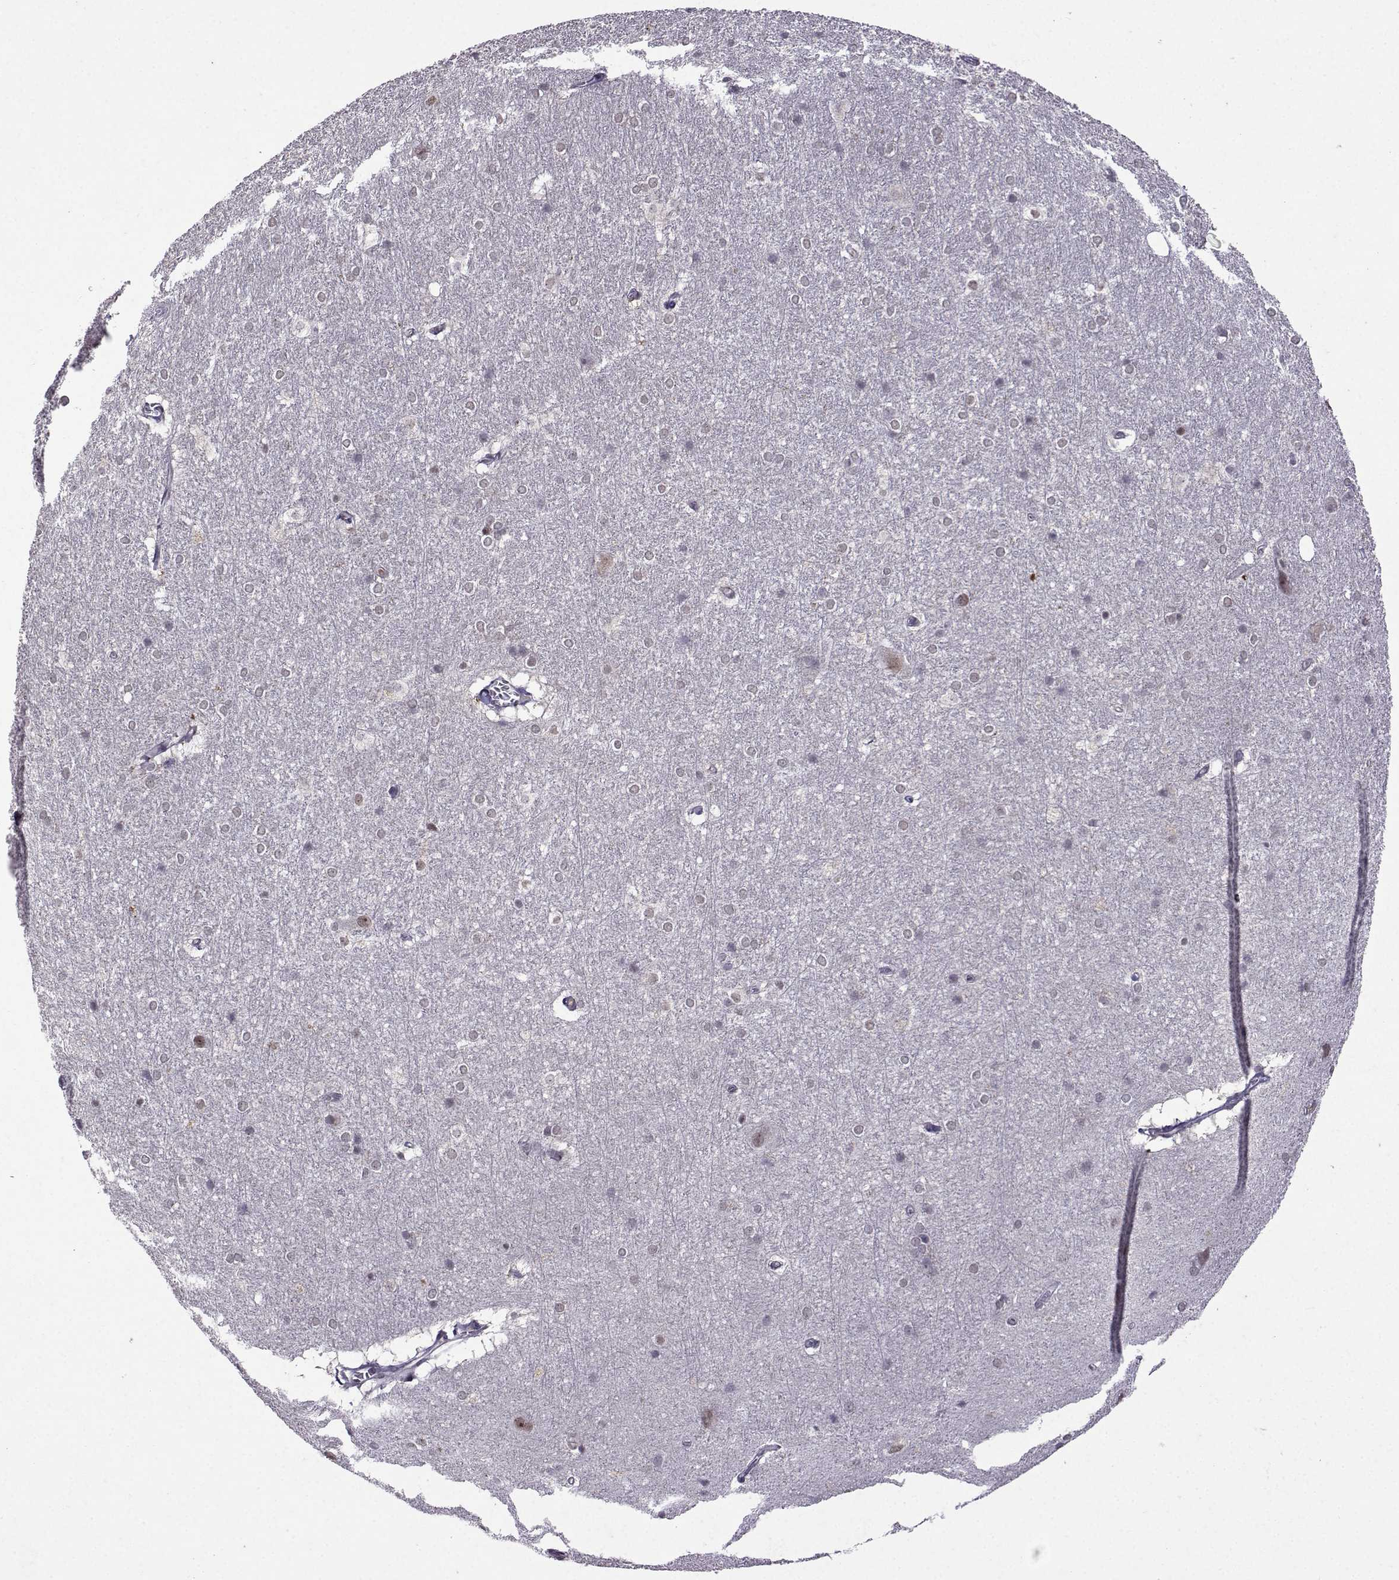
{"staining": {"intensity": "negative", "quantity": "none", "location": "none"}, "tissue": "hippocampus", "cell_type": "Glial cells", "image_type": "normal", "snomed": [{"axis": "morphology", "description": "Normal tissue, NOS"}, {"axis": "topography", "description": "Cerebral cortex"}, {"axis": "topography", "description": "Hippocampus"}], "caption": "Glial cells show no significant protein staining in unremarkable hippocampus. (DAB immunohistochemistry (IHC) with hematoxylin counter stain).", "gene": "CCL28", "patient": {"sex": "female", "age": 19}}